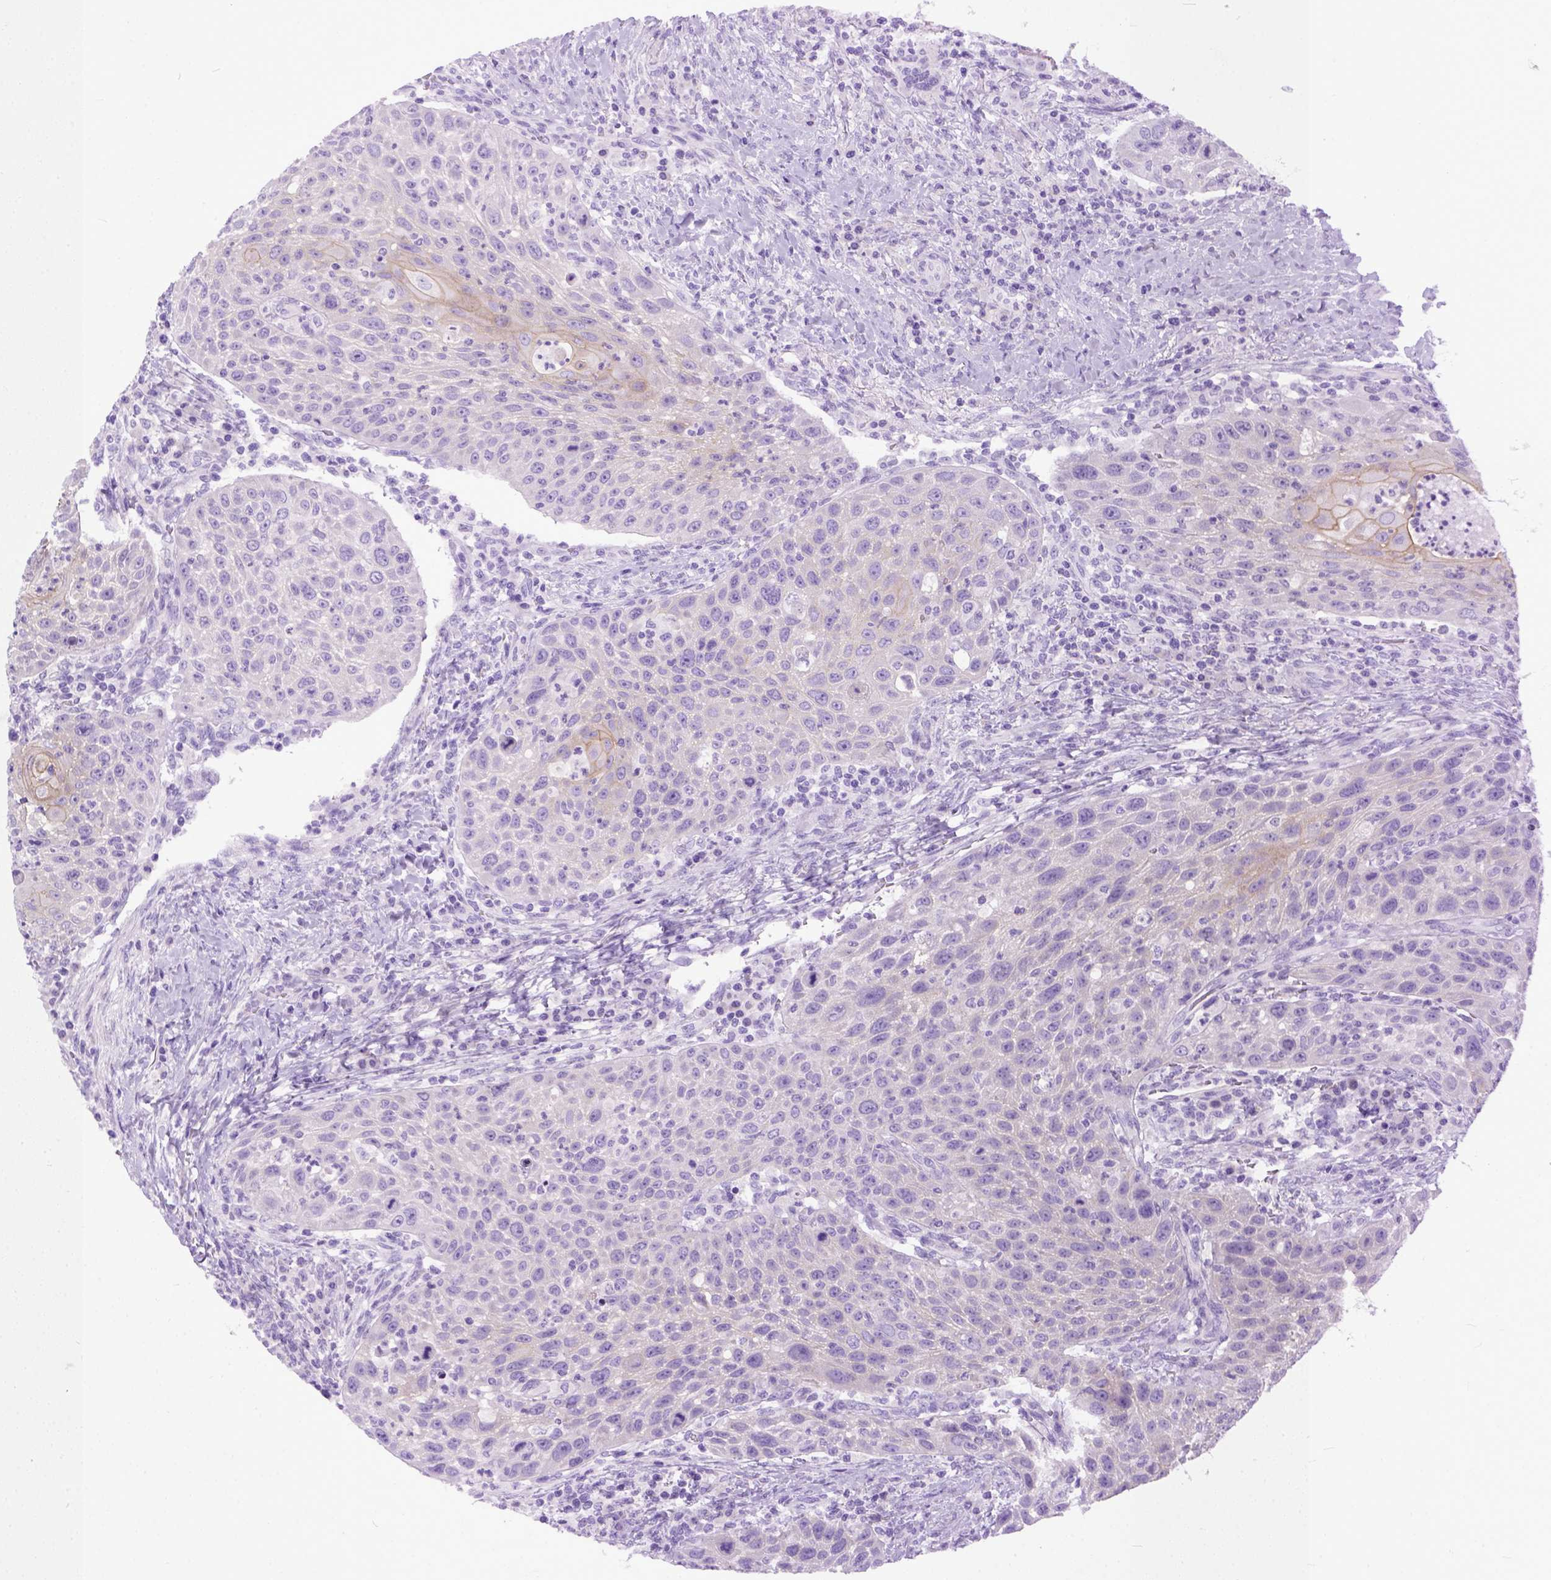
{"staining": {"intensity": "negative", "quantity": "none", "location": "none"}, "tissue": "head and neck cancer", "cell_type": "Tumor cells", "image_type": "cancer", "snomed": [{"axis": "morphology", "description": "Squamous cell carcinoma, NOS"}, {"axis": "topography", "description": "Head-Neck"}], "caption": "There is no significant staining in tumor cells of head and neck cancer (squamous cell carcinoma).", "gene": "PPL", "patient": {"sex": "male", "age": 69}}